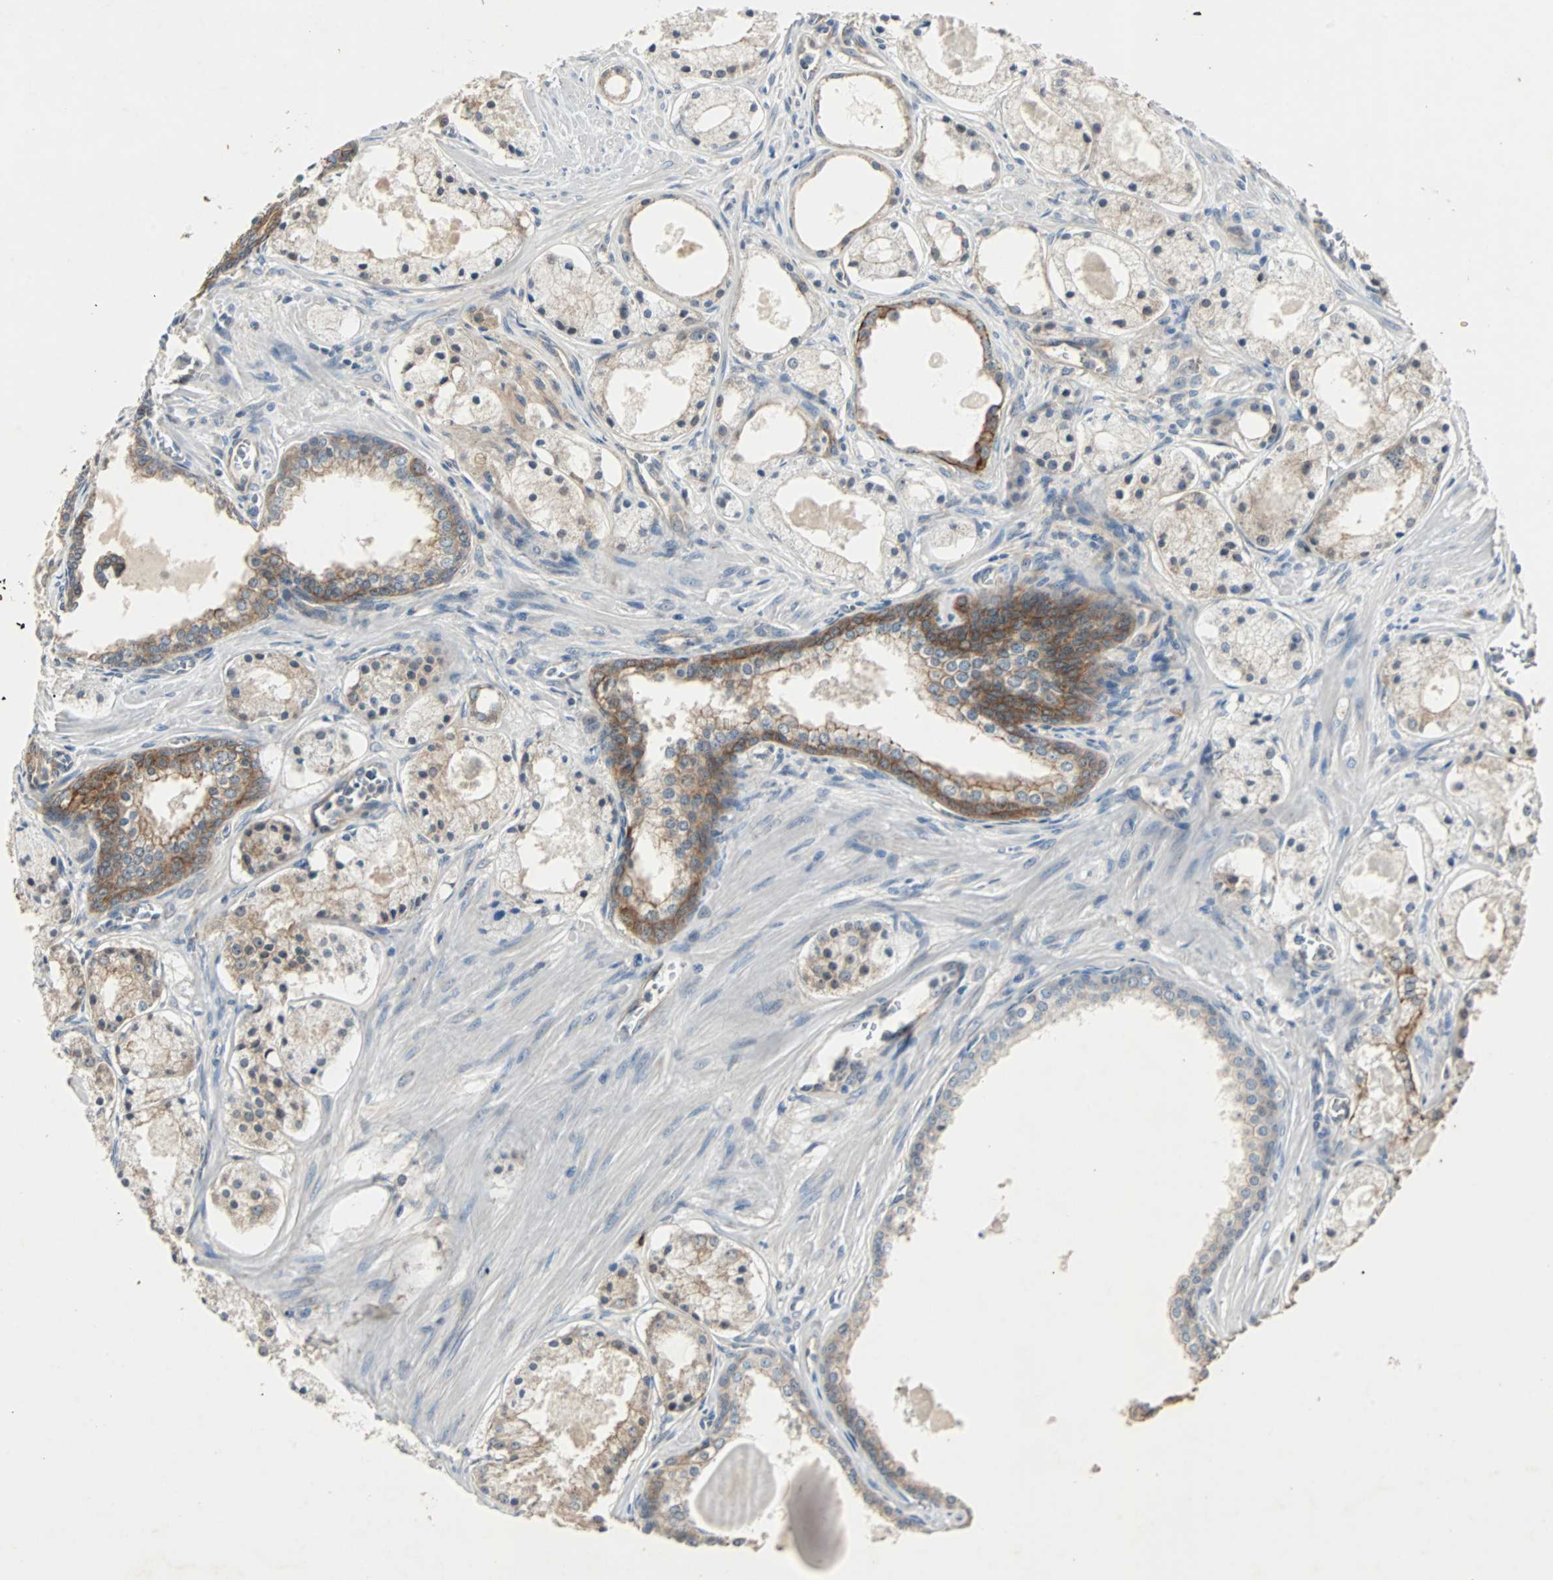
{"staining": {"intensity": "moderate", "quantity": ">75%", "location": "cytoplasmic/membranous"}, "tissue": "prostate cancer", "cell_type": "Tumor cells", "image_type": "cancer", "snomed": [{"axis": "morphology", "description": "Adenocarcinoma, Low grade"}, {"axis": "topography", "description": "Prostate"}], "caption": "IHC micrograph of neoplastic tissue: human prostate cancer stained using immunohistochemistry (IHC) exhibits medium levels of moderate protein expression localized specifically in the cytoplasmic/membranous of tumor cells, appearing as a cytoplasmic/membranous brown color.", "gene": "CMC2", "patient": {"sex": "male", "age": 57}}